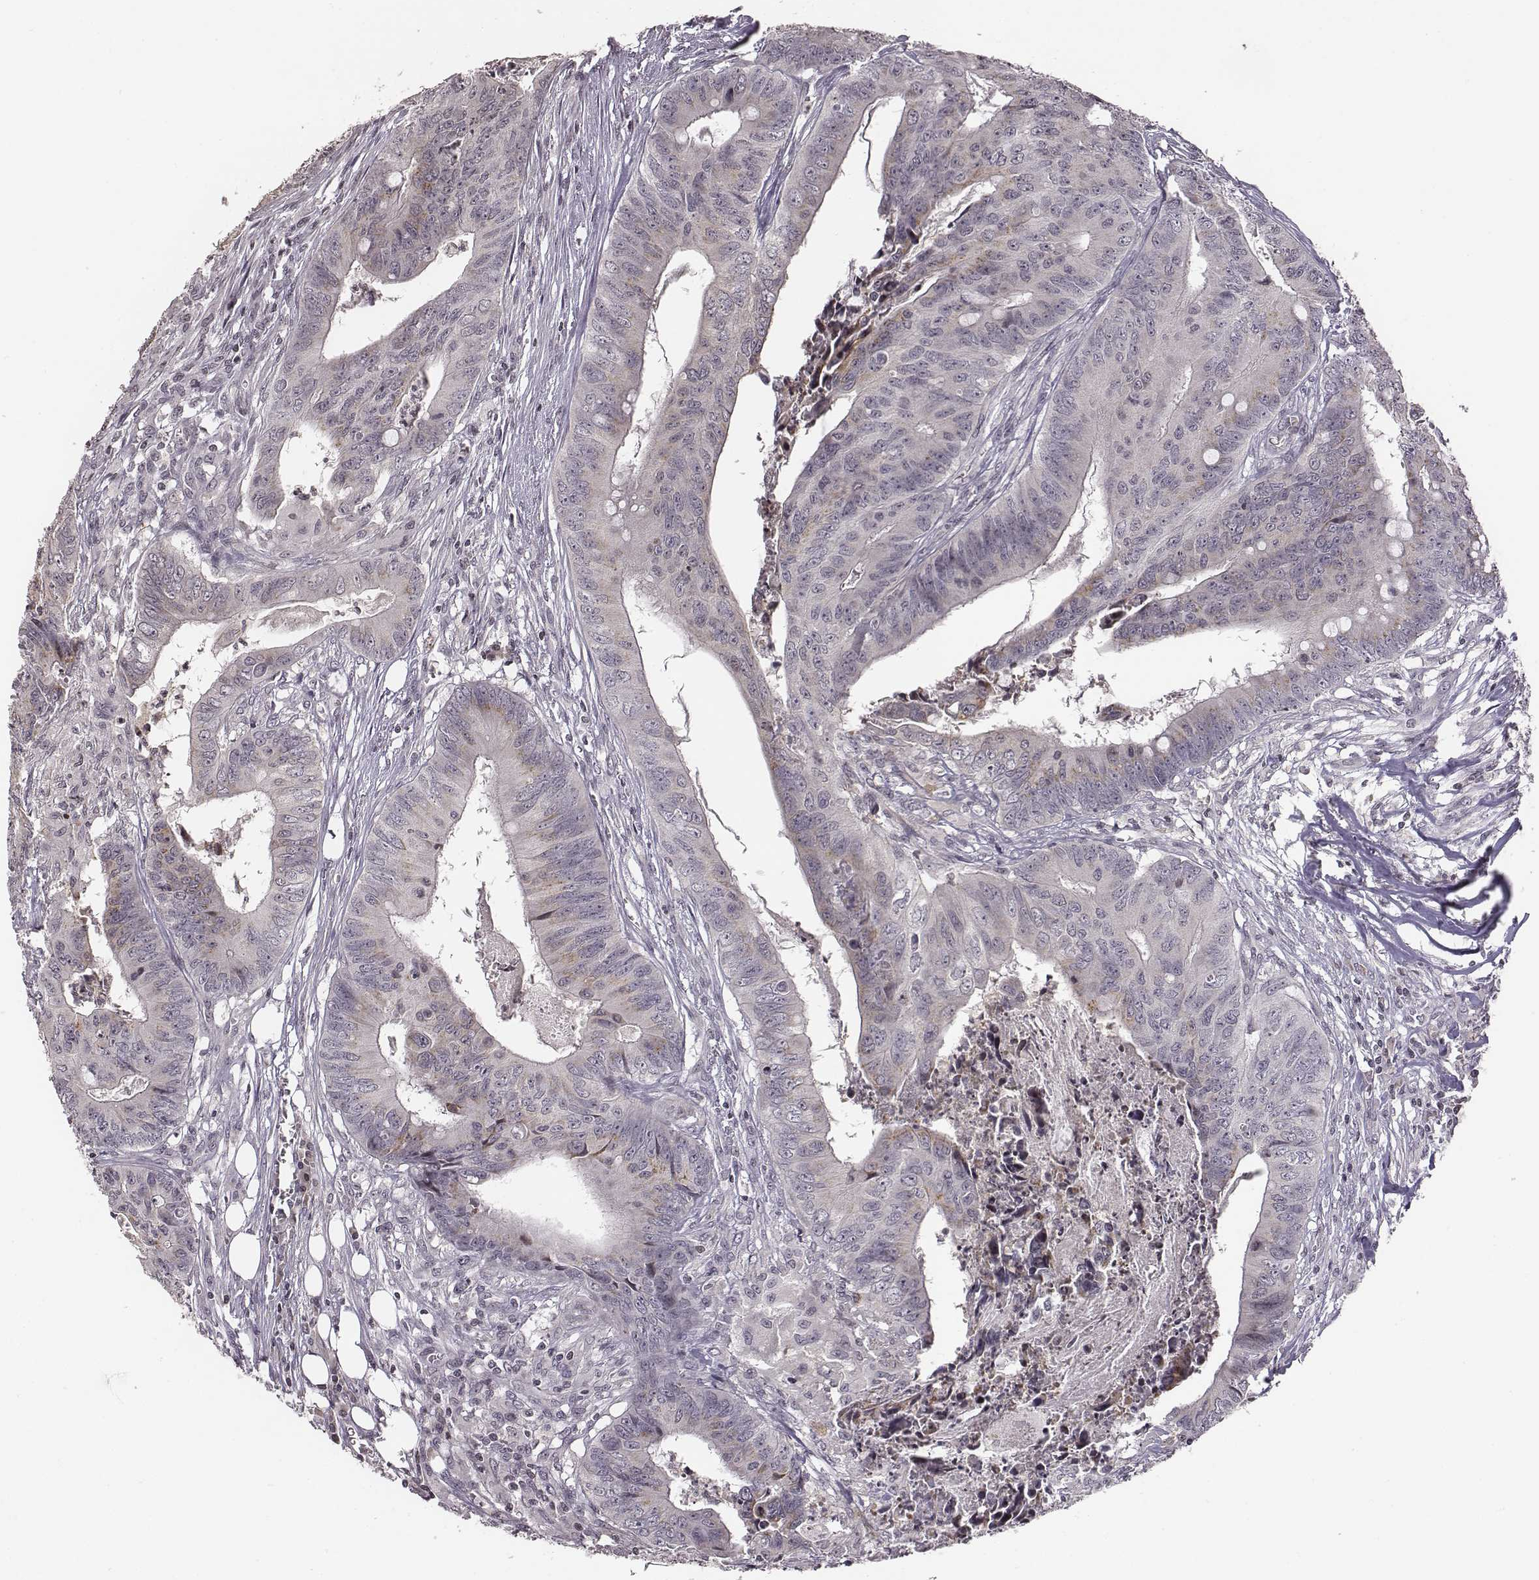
{"staining": {"intensity": "negative", "quantity": "none", "location": "none"}, "tissue": "colorectal cancer", "cell_type": "Tumor cells", "image_type": "cancer", "snomed": [{"axis": "morphology", "description": "Adenocarcinoma, NOS"}, {"axis": "topography", "description": "Colon"}], "caption": "Tumor cells are negative for protein expression in human colorectal cancer (adenocarcinoma).", "gene": "GRM4", "patient": {"sex": "male", "age": 84}}